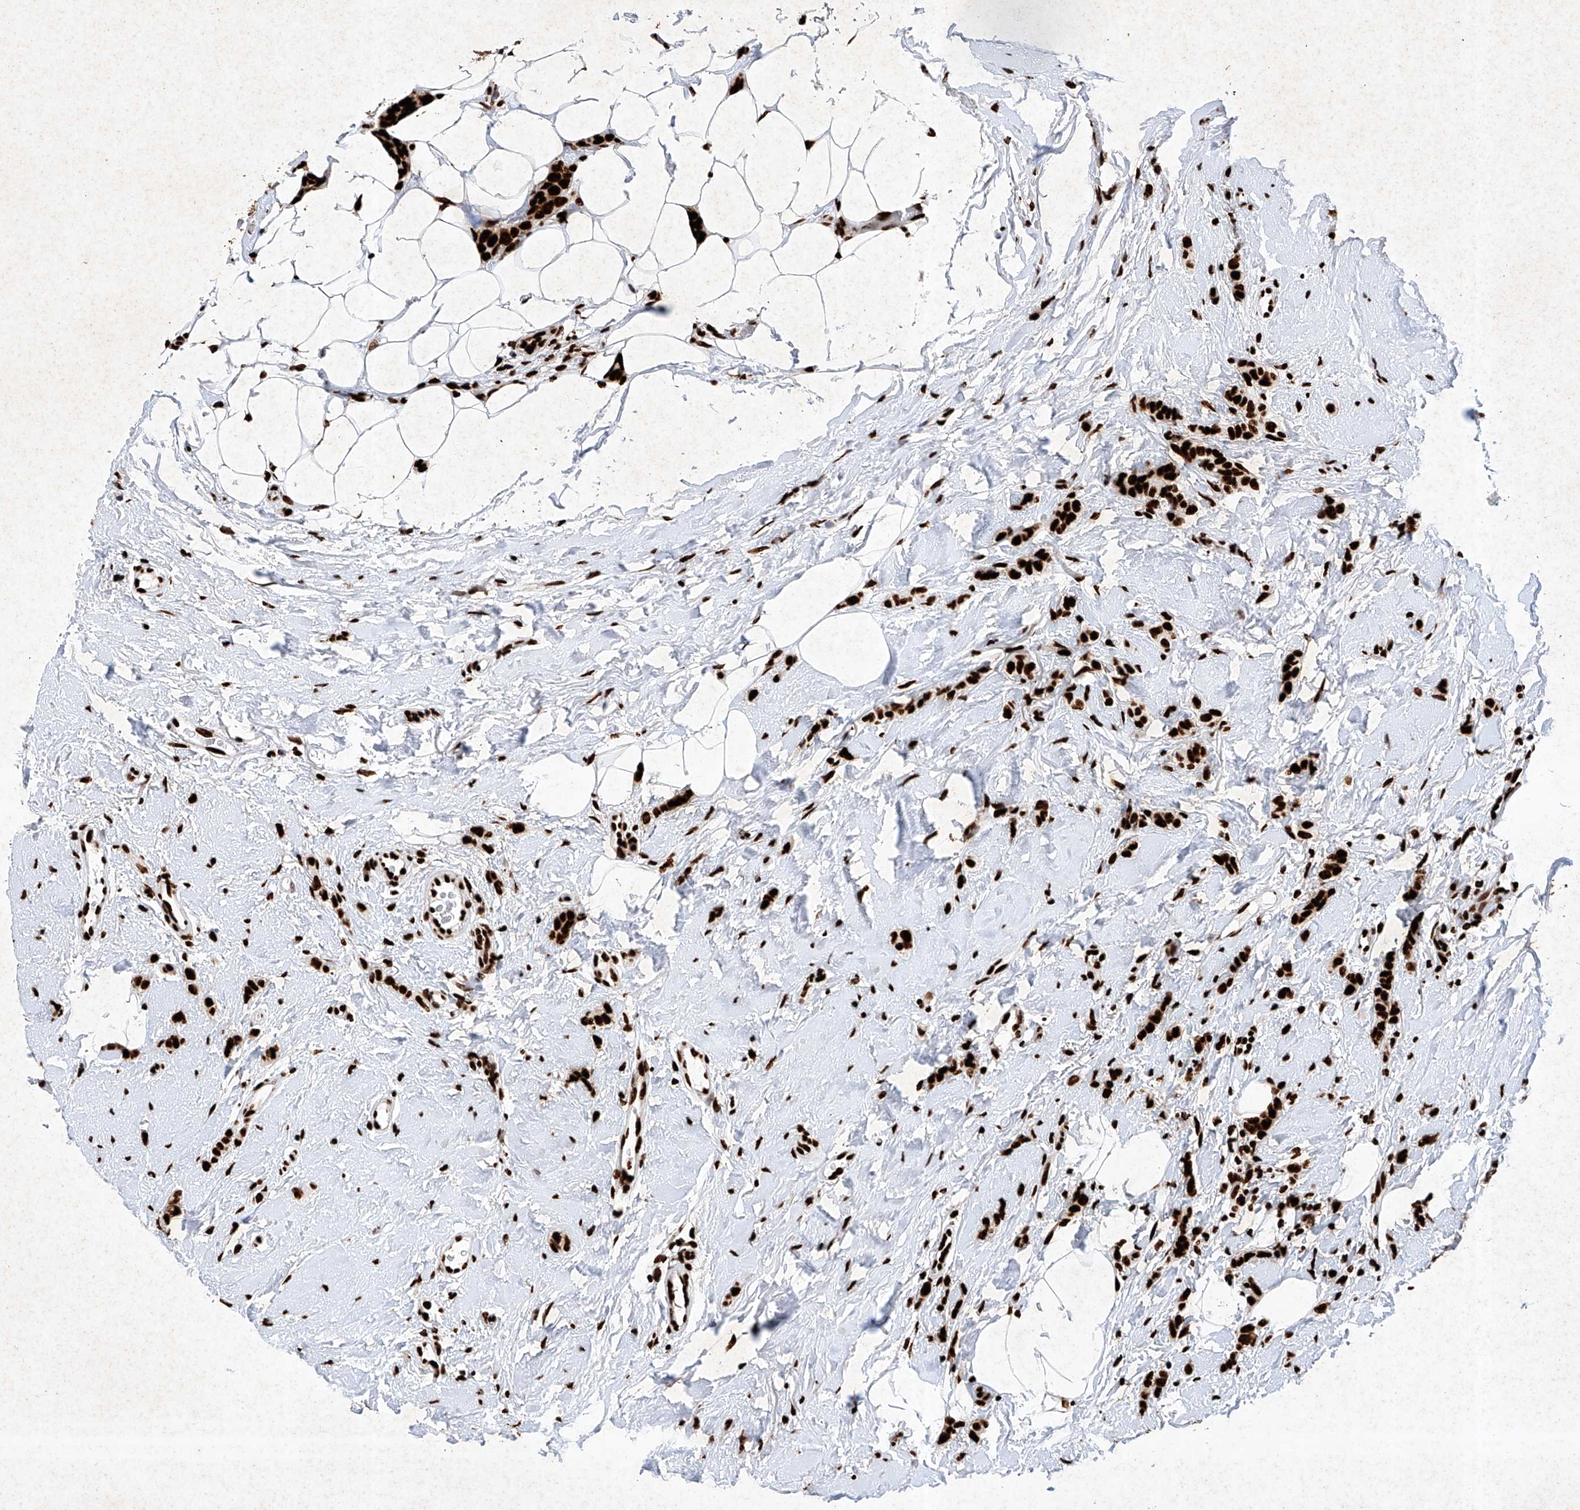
{"staining": {"intensity": "strong", "quantity": ">75%", "location": "nuclear"}, "tissue": "breast cancer", "cell_type": "Tumor cells", "image_type": "cancer", "snomed": [{"axis": "morphology", "description": "Lobular carcinoma"}, {"axis": "topography", "description": "Skin"}, {"axis": "topography", "description": "Breast"}], "caption": "Lobular carcinoma (breast) stained with a protein marker demonstrates strong staining in tumor cells.", "gene": "SRSF6", "patient": {"sex": "female", "age": 46}}